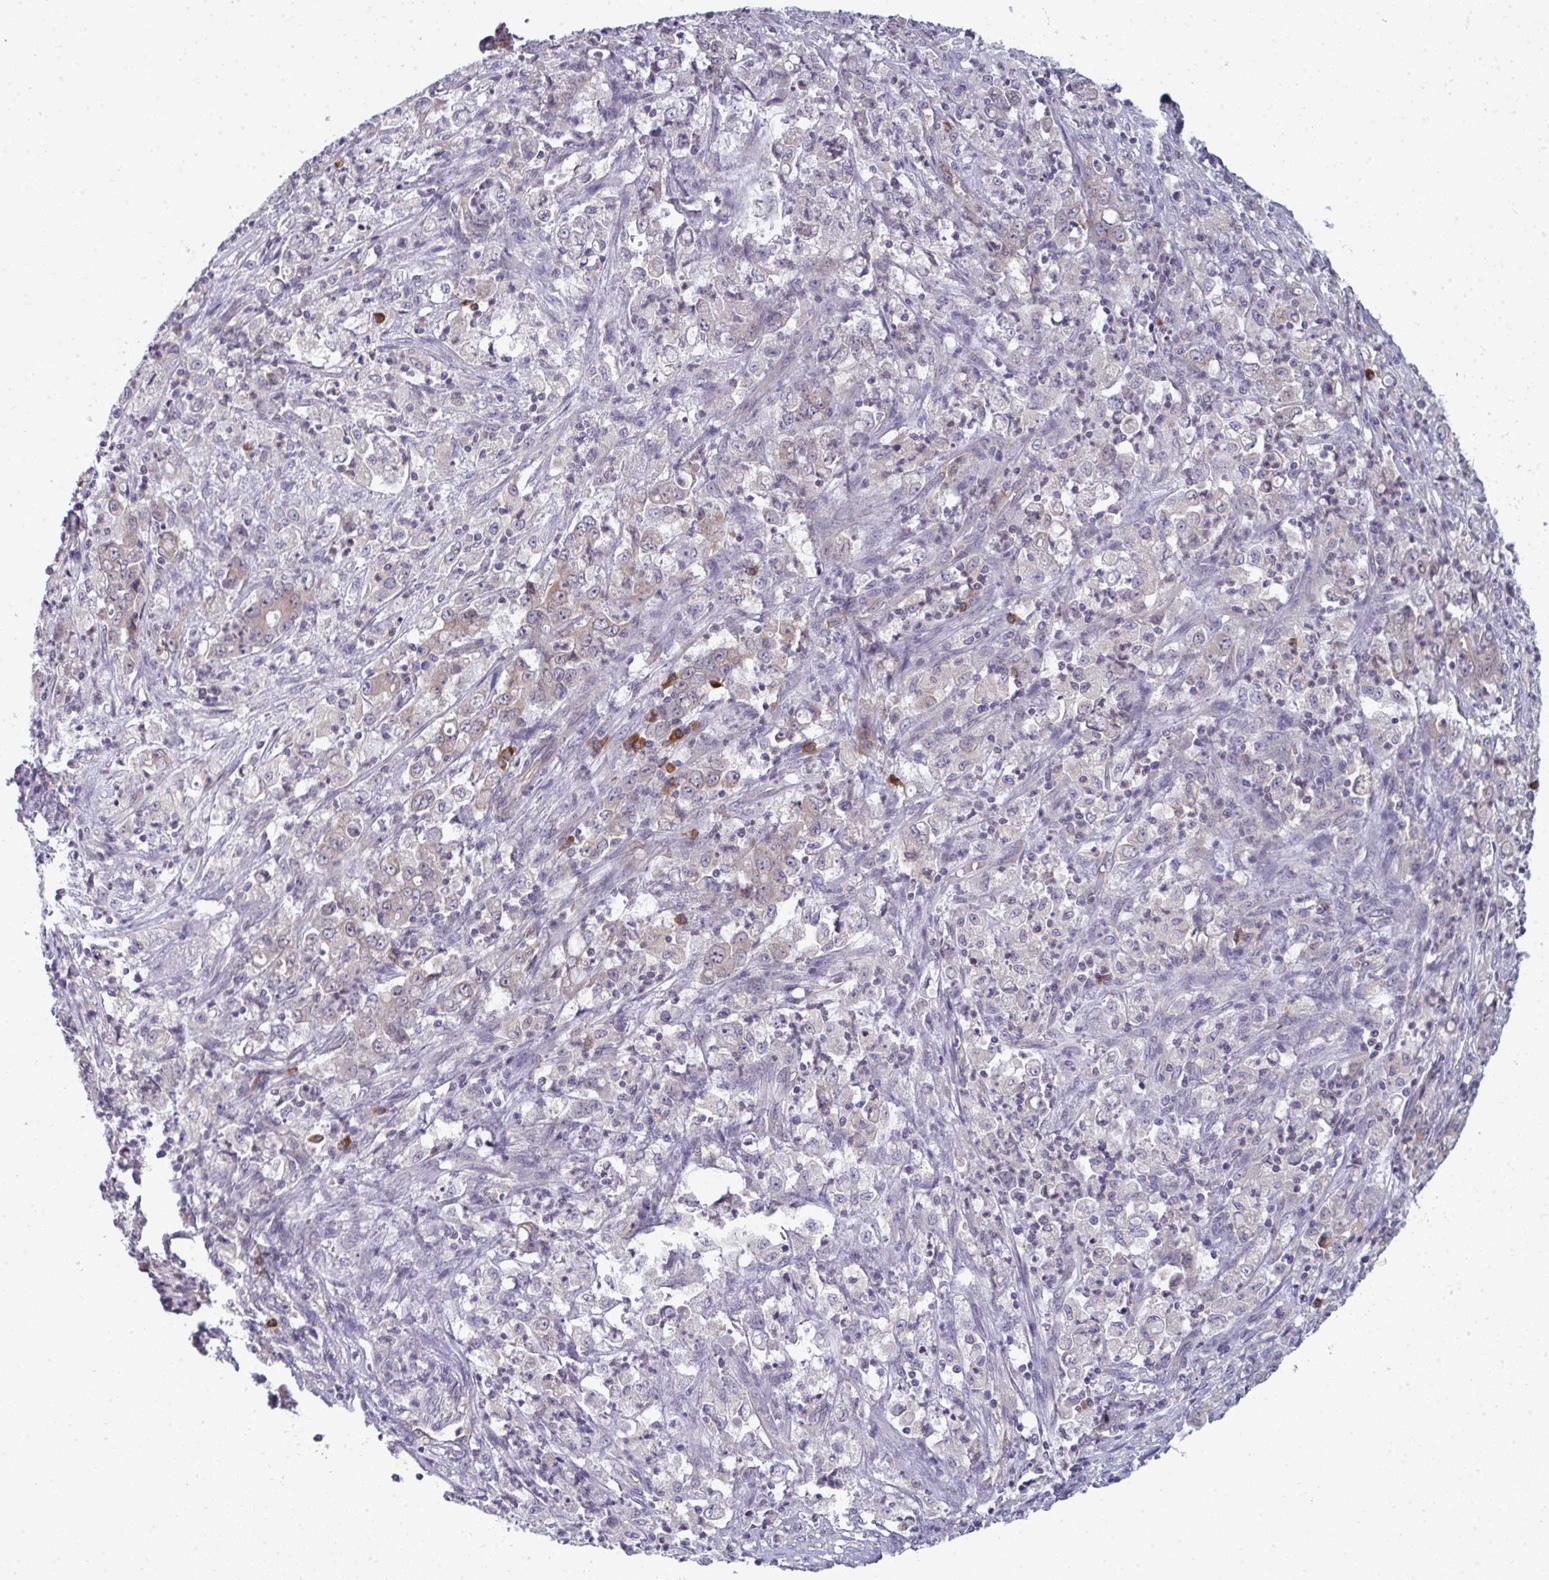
{"staining": {"intensity": "weak", "quantity": "25%-75%", "location": "cytoplasmic/membranous"}, "tissue": "stomach cancer", "cell_type": "Tumor cells", "image_type": "cancer", "snomed": [{"axis": "morphology", "description": "Adenocarcinoma, NOS"}, {"axis": "topography", "description": "Stomach, lower"}], "caption": "Protein staining by IHC exhibits weak cytoplasmic/membranous staining in approximately 25%-75% of tumor cells in stomach cancer.", "gene": "LYSMD4", "patient": {"sex": "female", "age": 71}}